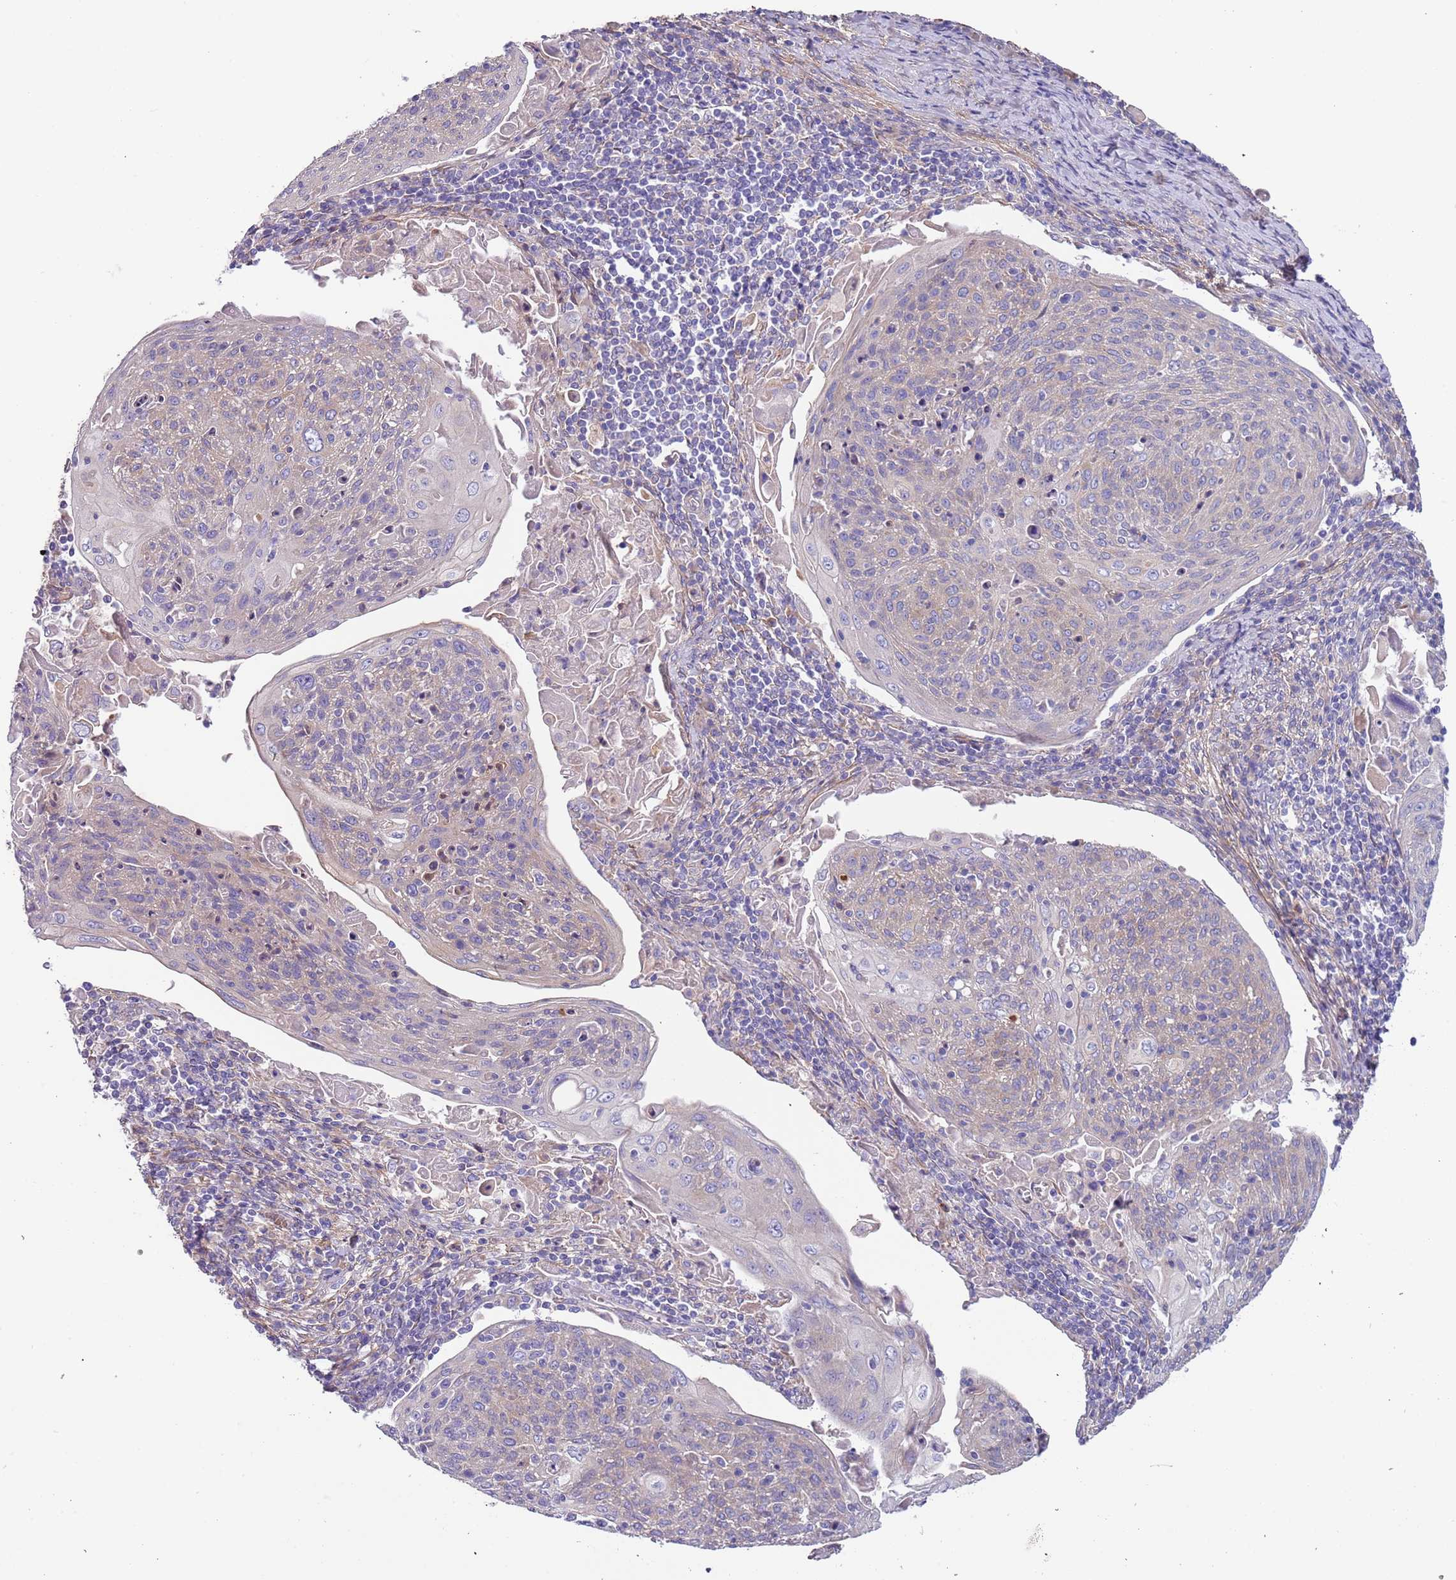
{"staining": {"intensity": "negative", "quantity": "none", "location": "none"}, "tissue": "cervical cancer", "cell_type": "Tumor cells", "image_type": "cancer", "snomed": [{"axis": "morphology", "description": "Squamous cell carcinoma, NOS"}, {"axis": "topography", "description": "Cervix"}], "caption": "This histopathology image is of cervical cancer stained with immunohistochemistry to label a protein in brown with the nuclei are counter-stained blue. There is no expression in tumor cells.", "gene": "LAMB4", "patient": {"sex": "female", "age": 67}}